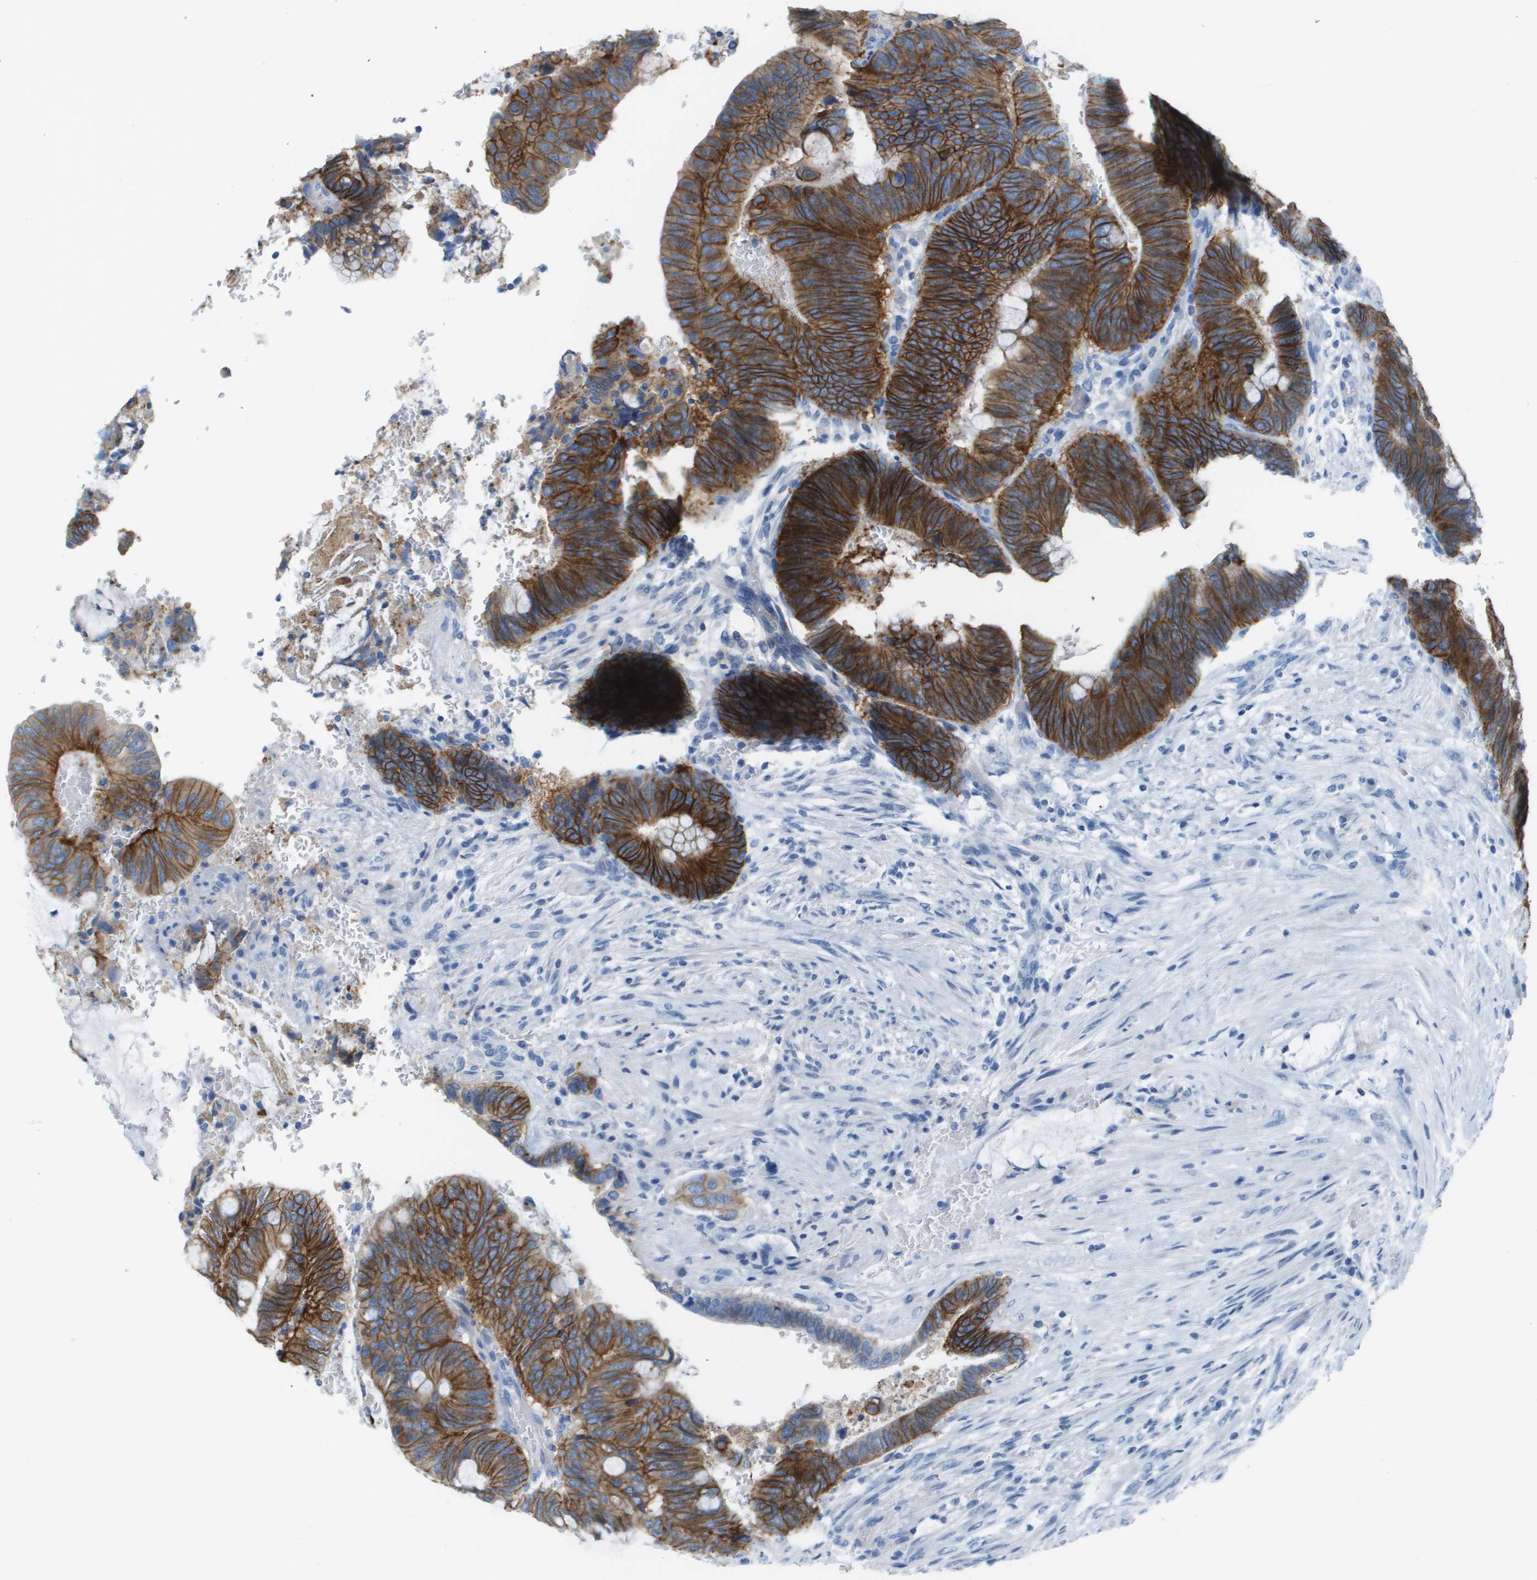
{"staining": {"intensity": "strong", "quantity": ">75%", "location": "cytoplasmic/membranous"}, "tissue": "colorectal cancer", "cell_type": "Tumor cells", "image_type": "cancer", "snomed": [{"axis": "morphology", "description": "Normal tissue, NOS"}, {"axis": "morphology", "description": "Adenocarcinoma, NOS"}, {"axis": "topography", "description": "Rectum"}], "caption": "An image showing strong cytoplasmic/membranous expression in approximately >75% of tumor cells in colorectal cancer (adenocarcinoma), as visualized by brown immunohistochemical staining.", "gene": "CD46", "patient": {"sex": "male", "age": 92}}